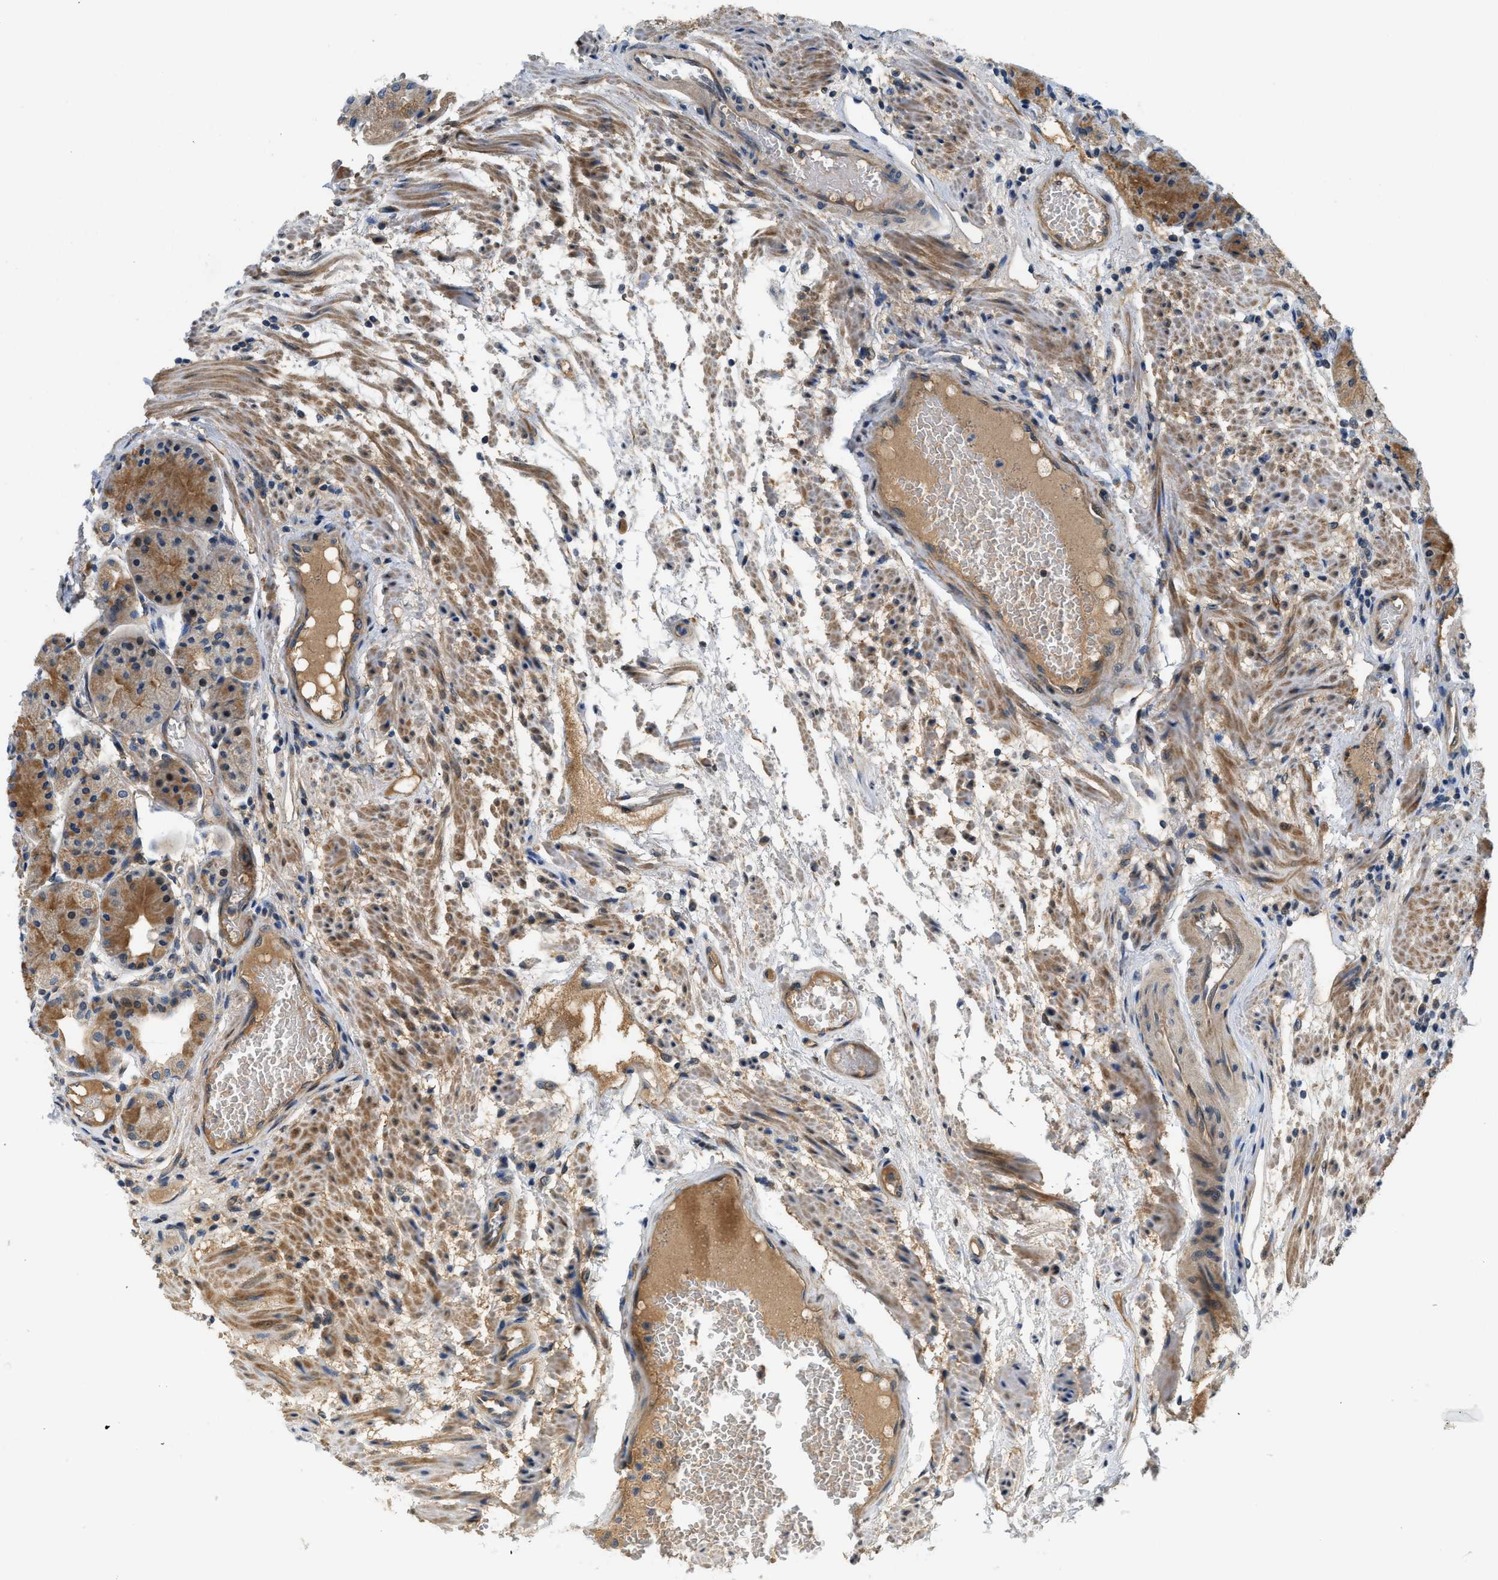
{"staining": {"intensity": "moderate", "quantity": ">75%", "location": "cytoplasmic/membranous"}, "tissue": "stomach", "cell_type": "Glandular cells", "image_type": "normal", "snomed": [{"axis": "morphology", "description": "Normal tissue, NOS"}, {"axis": "topography", "description": "Stomach, upper"}], "caption": "Glandular cells show moderate cytoplasmic/membranous positivity in approximately >75% of cells in normal stomach.", "gene": "KCNK1", "patient": {"sex": "male", "age": 72}}